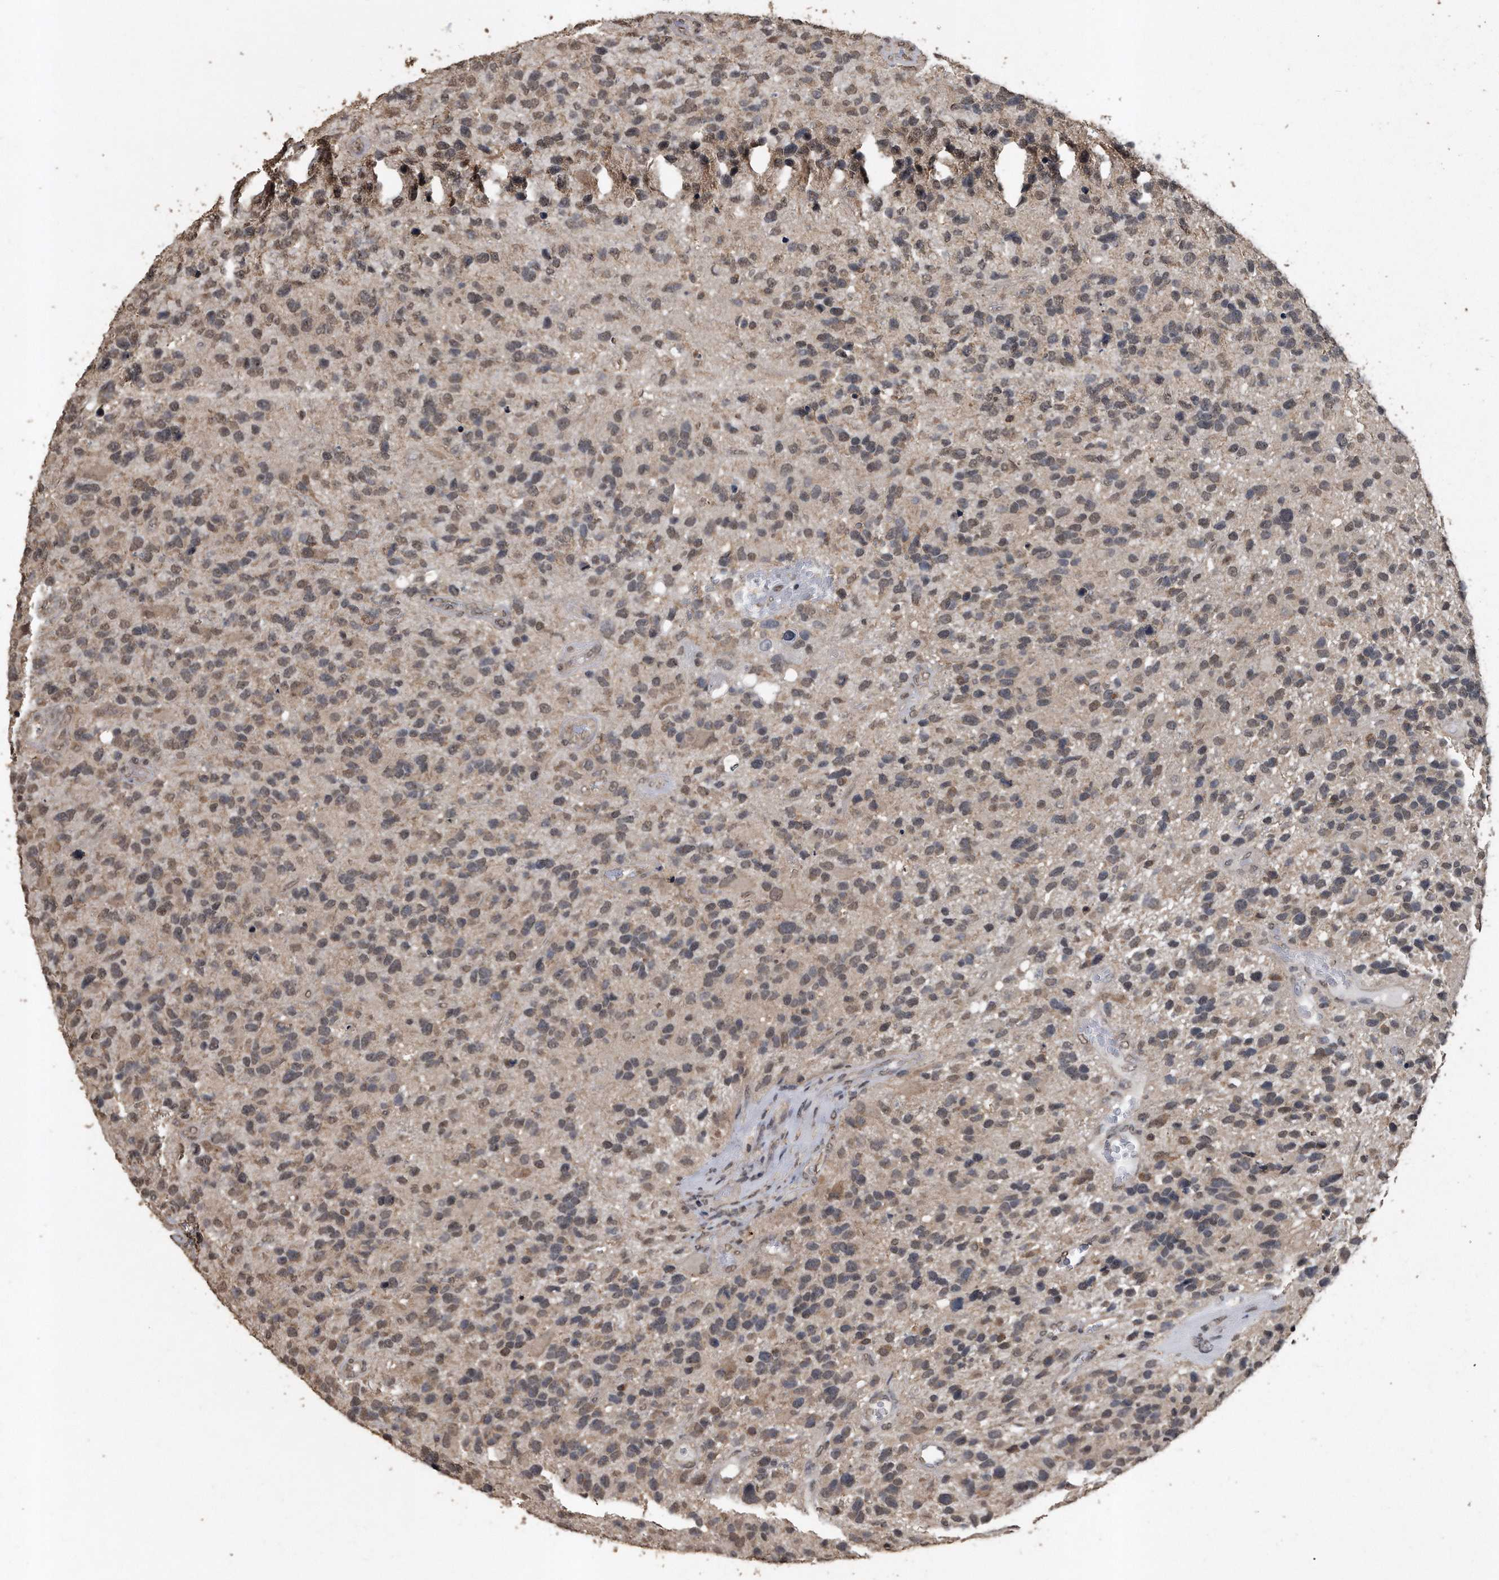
{"staining": {"intensity": "weak", "quantity": "25%-75%", "location": "nuclear"}, "tissue": "glioma", "cell_type": "Tumor cells", "image_type": "cancer", "snomed": [{"axis": "morphology", "description": "Glioma, malignant, High grade"}, {"axis": "topography", "description": "Brain"}], "caption": "A photomicrograph of glioma stained for a protein reveals weak nuclear brown staining in tumor cells. (DAB (3,3'-diaminobenzidine) IHC, brown staining for protein, blue staining for nuclei).", "gene": "CRYZL1", "patient": {"sex": "female", "age": 58}}